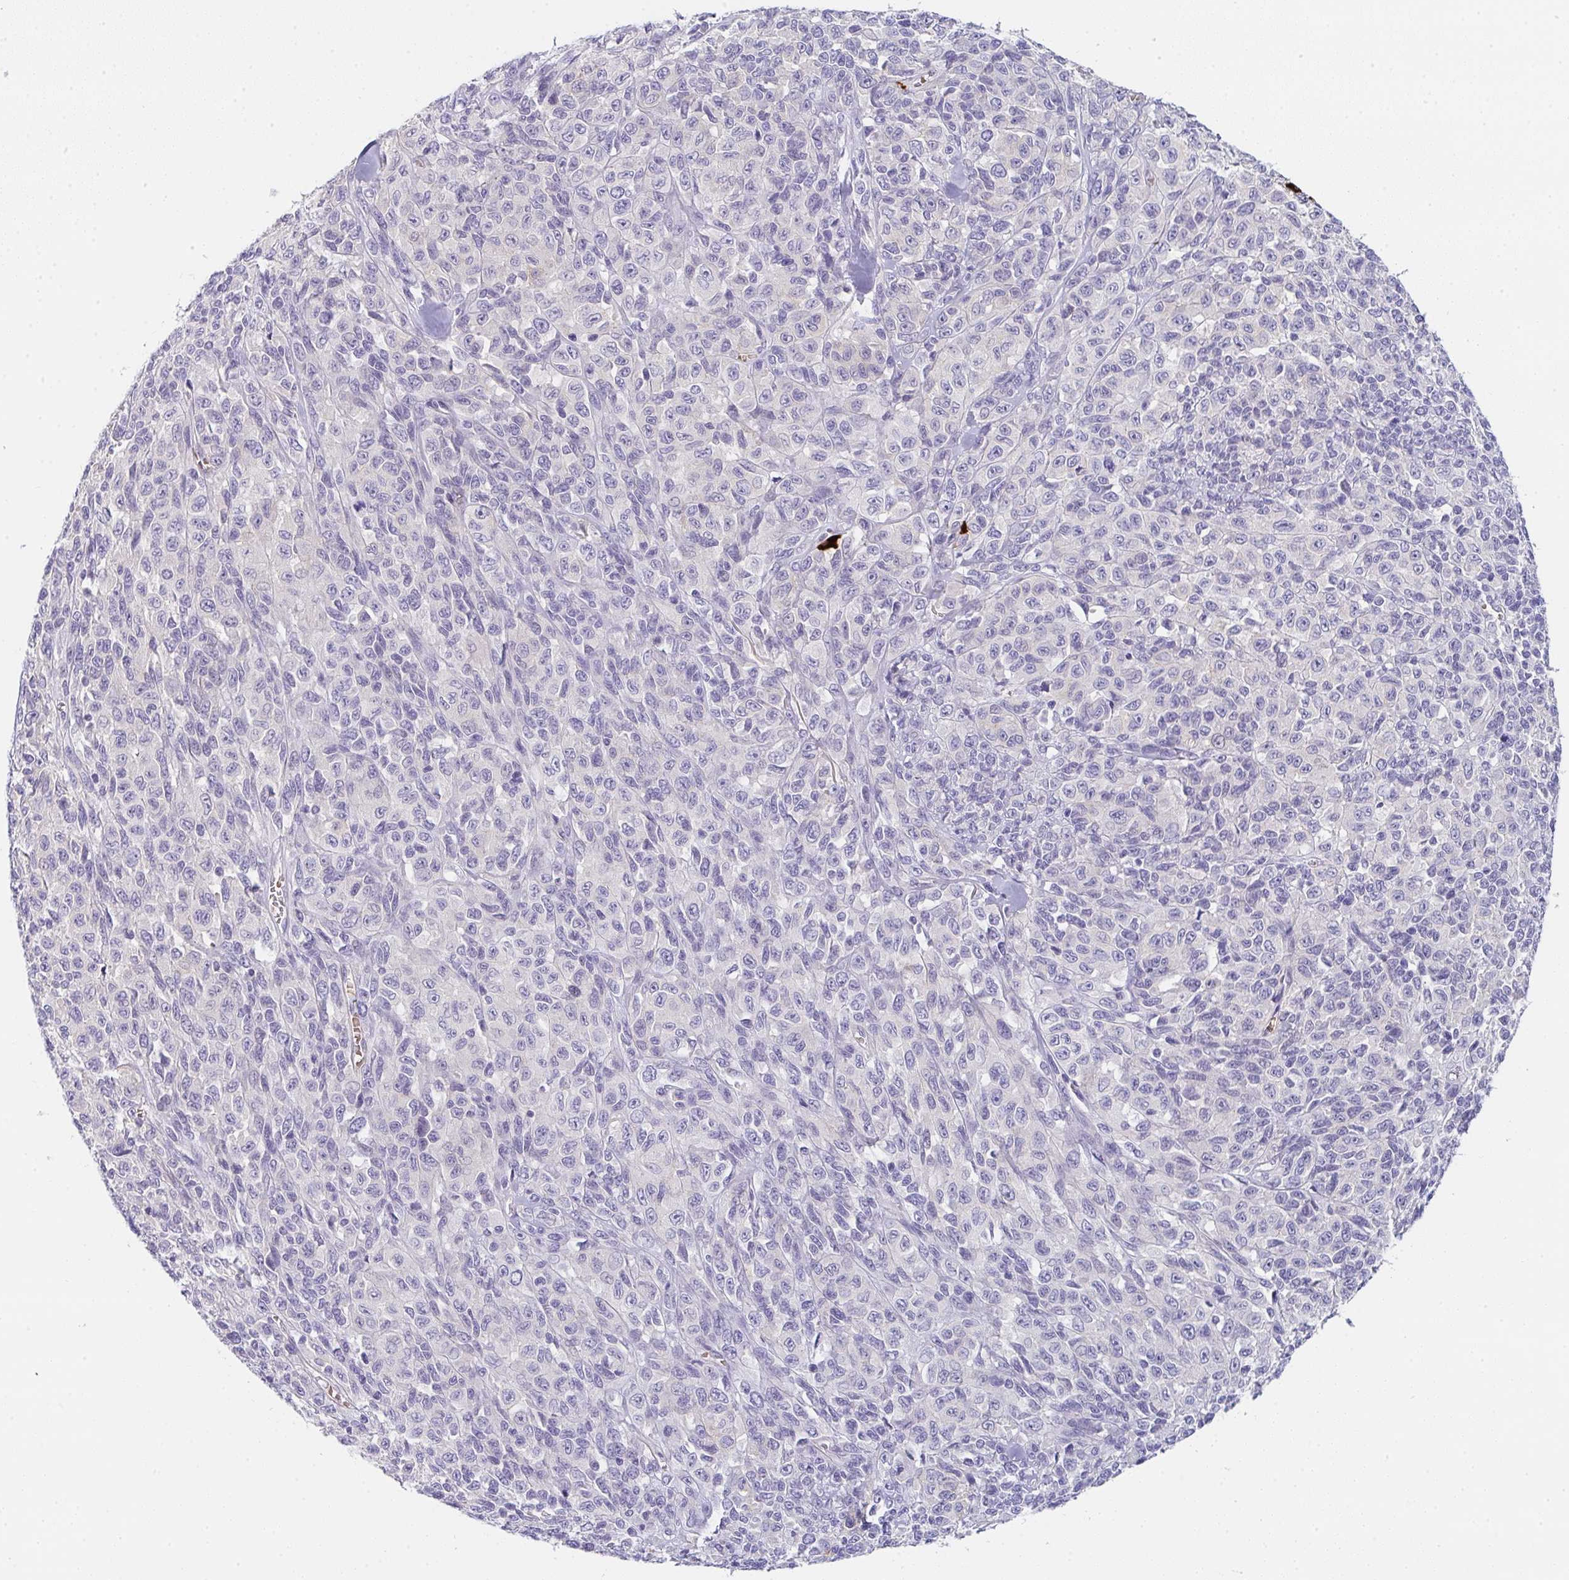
{"staining": {"intensity": "negative", "quantity": "none", "location": "none"}, "tissue": "melanoma", "cell_type": "Tumor cells", "image_type": "cancer", "snomed": [{"axis": "morphology", "description": "Malignant melanoma, NOS"}, {"axis": "topography", "description": "Skin"}], "caption": "Immunohistochemistry micrograph of malignant melanoma stained for a protein (brown), which displays no expression in tumor cells. (Immunohistochemistry (ihc), brightfield microscopy, high magnification).", "gene": "CACNA1S", "patient": {"sex": "female", "age": 66}}